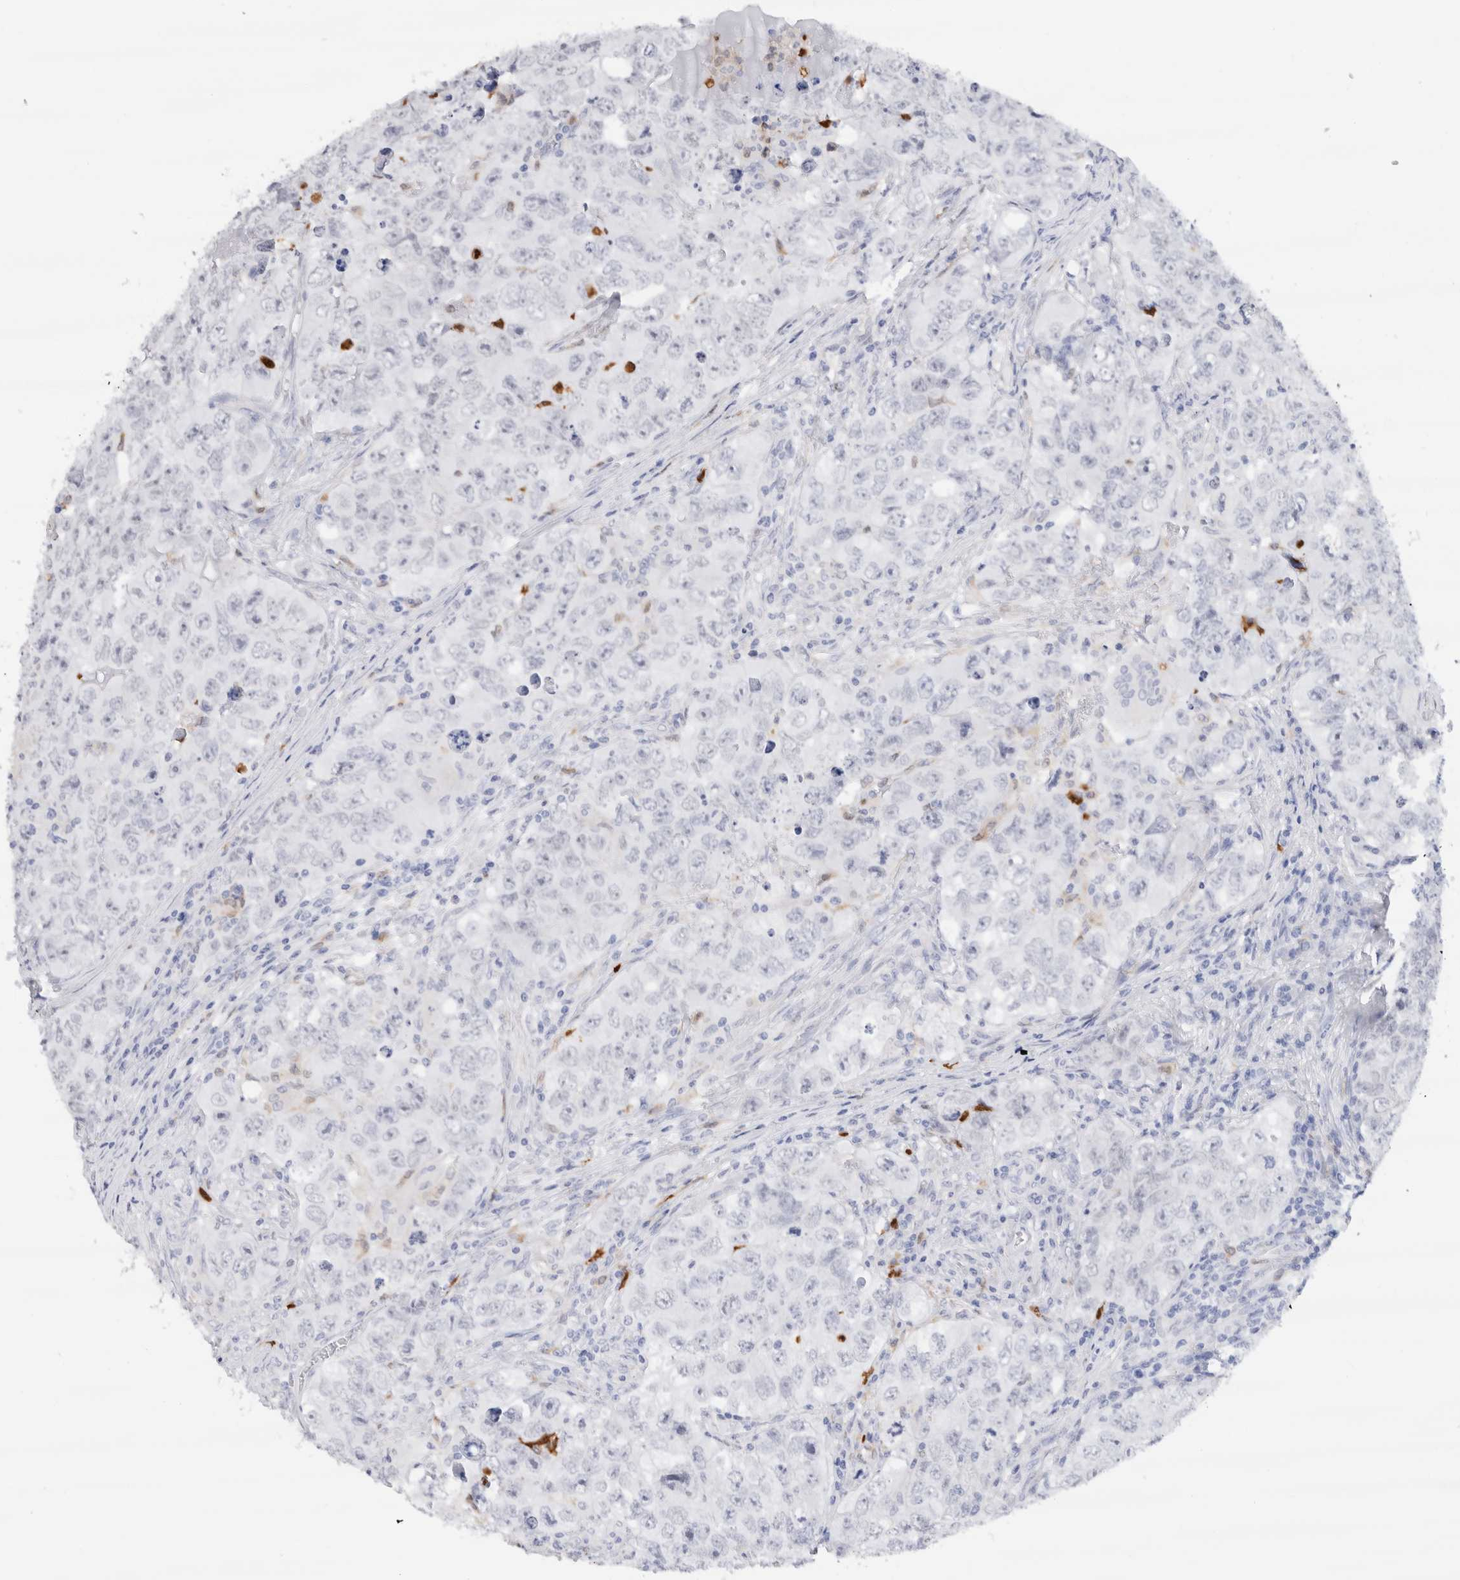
{"staining": {"intensity": "negative", "quantity": "none", "location": "none"}, "tissue": "testis cancer", "cell_type": "Tumor cells", "image_type": "cancer", "snomed": [{"axis": "morphology", "description": "Seminoma, NOS"}, {"axis": "morphology", "description": "Carcinoma, Embryonal, NOS"}, {"axis": "topography", "description": "Testis"}], "caption": "An IHC image of testis cancer is shown. There is no staining in tumor cells of testis cancer.", "gene": "SLC10A5", "patient": {"sex": "male", "age": 43}}